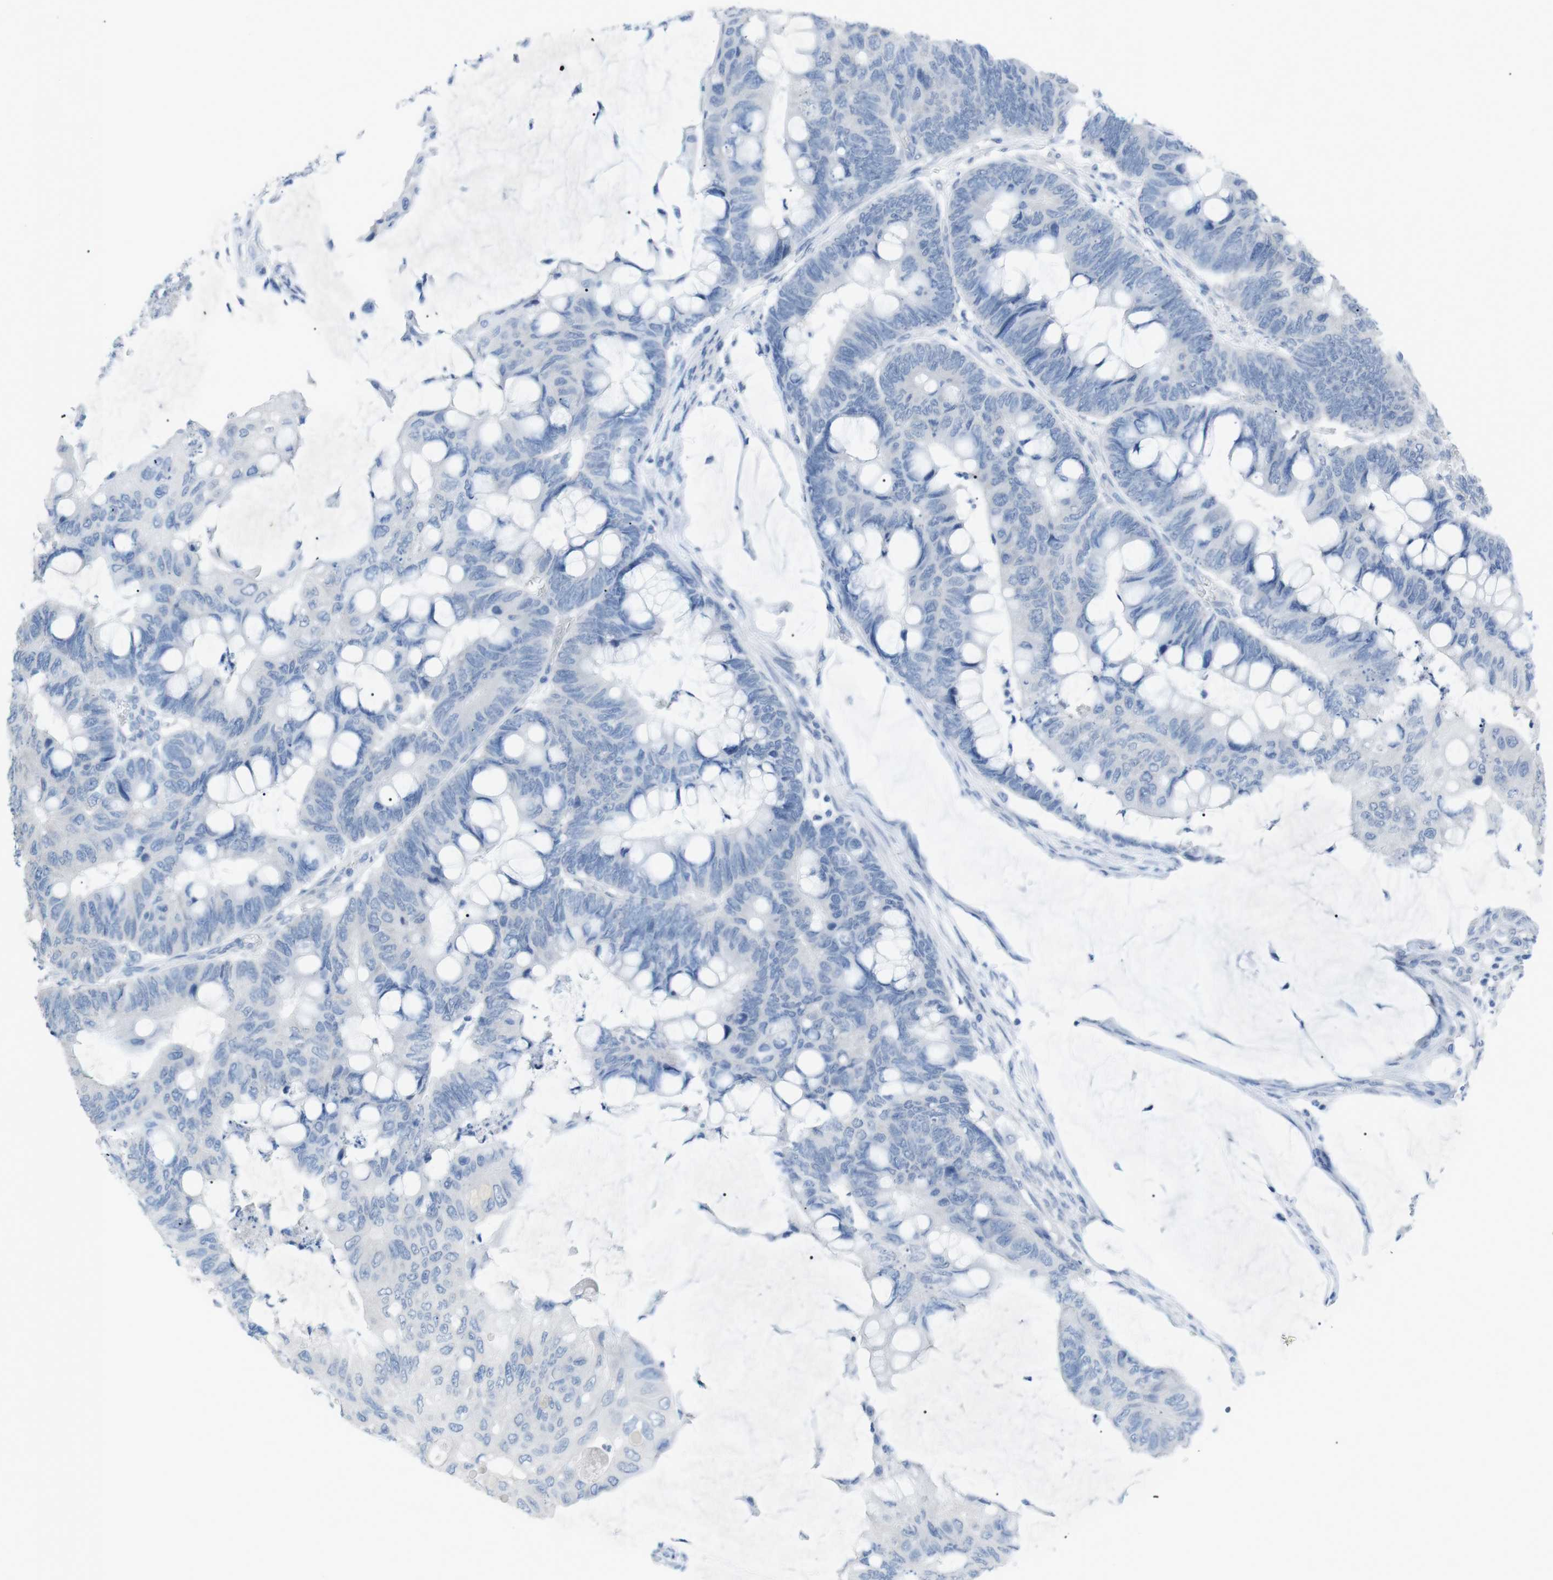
{"staining": {"intensity": "negative", "quantity": "none", "location": "none"}, "tissue": "colorectal cancer", "cell_type": "Tumor cells", "image_type": "cancer", "snomed": [{"axis": "morphology", "description": "Normal tissue, NOS"}, {"axis": "morphology", "description": "Adenocarcinoma, NOS"}, {"axis": "topography", "description": "Rectum"}], "caption": "Immunohistochemistry (IHC) of human adenocarcinoma (colorectal) shows no staining in tumor cells. (Brightfield microscopy of DAB (3,3'-diaminobenzidine) IHC at high magnification).", "gene": "SALL4", "patient": {"sex": "male", "age": 92}}